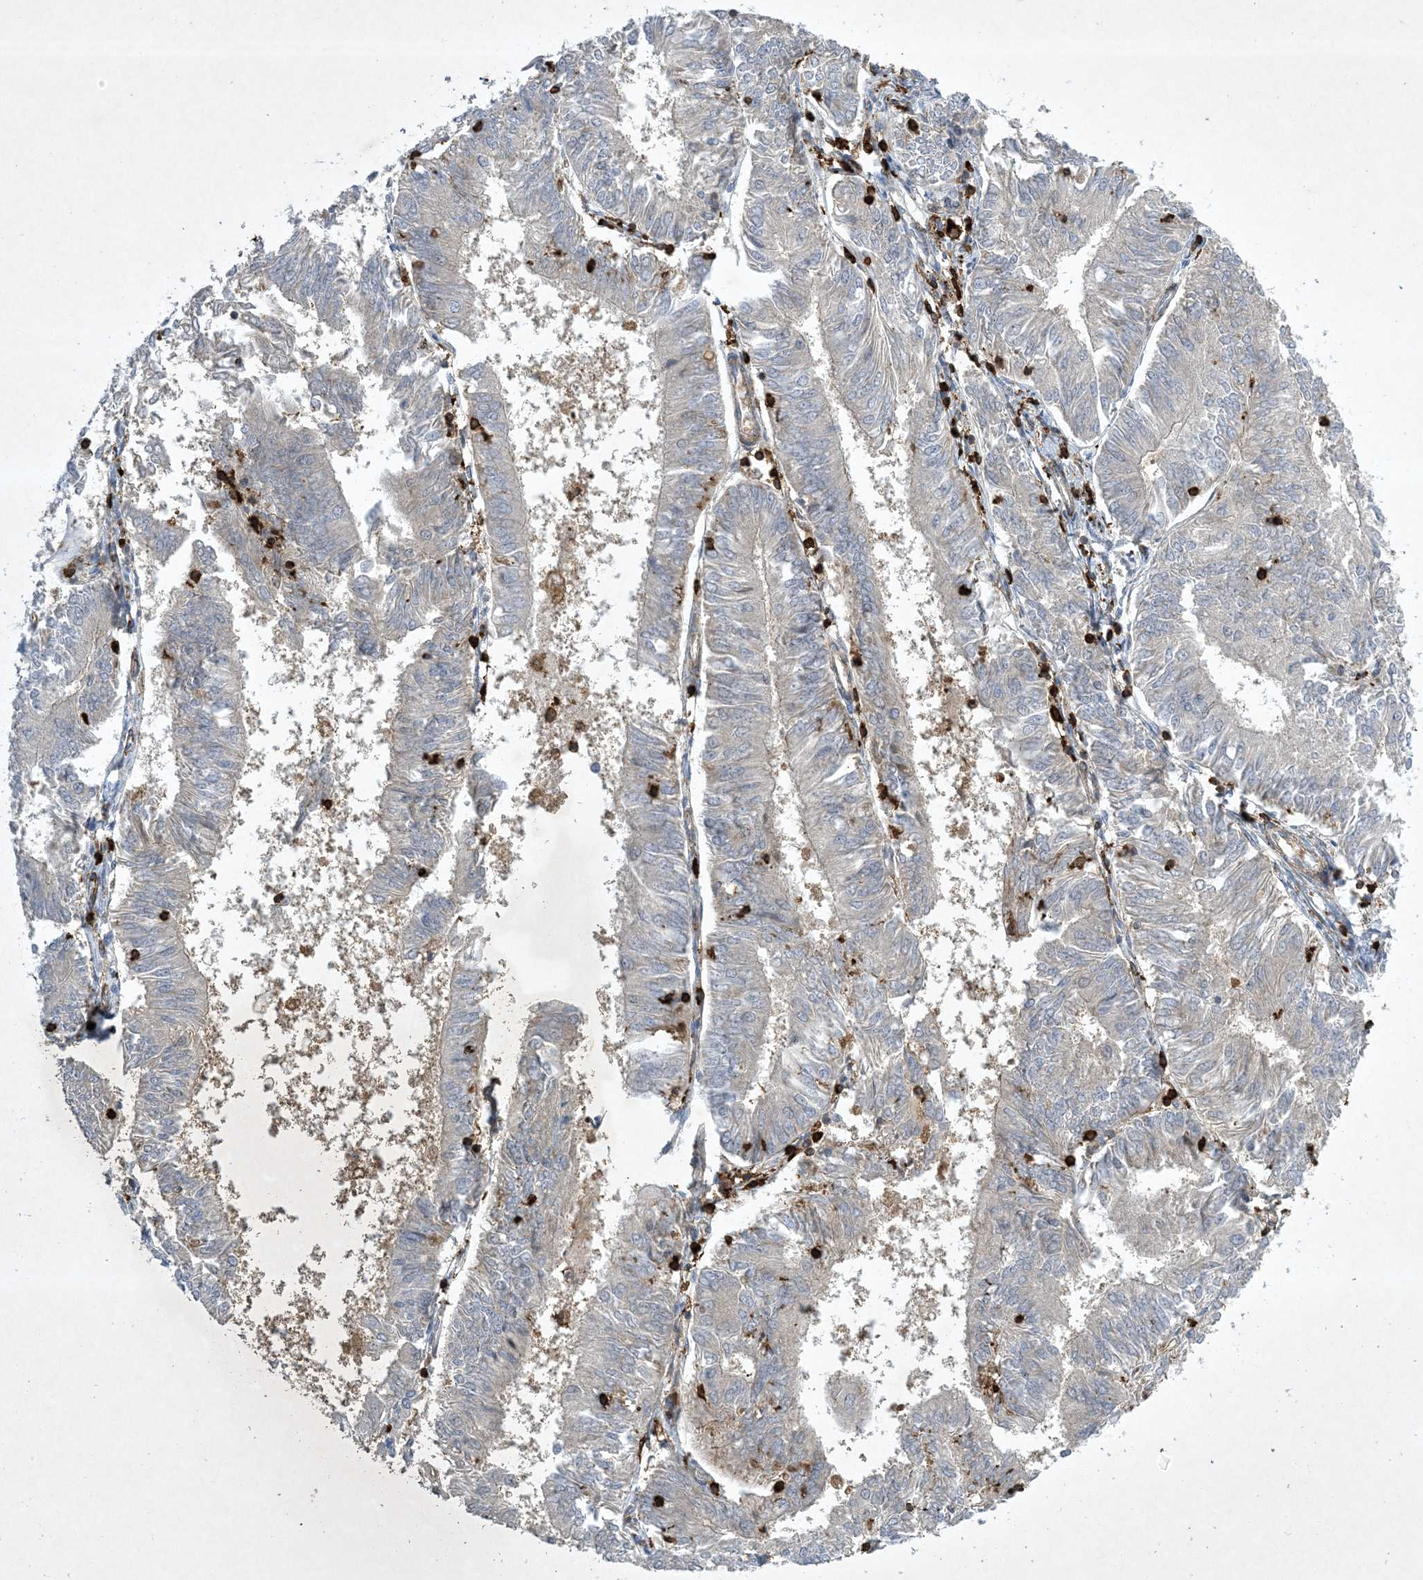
{"staining": {"intensity": "negative", "quantity": "none", "location": "none"}, "tissue": "endometrial cancer", "cell_type": "Tumor cells", "image_type": "cancer", "snomed": [{"axis": "morphology", "description": "Adenocarcinoma, NOS"}, {"axis": "topography", "description": "Endometrium"}], "caption": "This is an immunohistochemistry image of human endometrial adenocarcinoma. There is no positivity in tumor cells.", "gene": "AK9", "patient": {"sex": "female", "age": 58}}